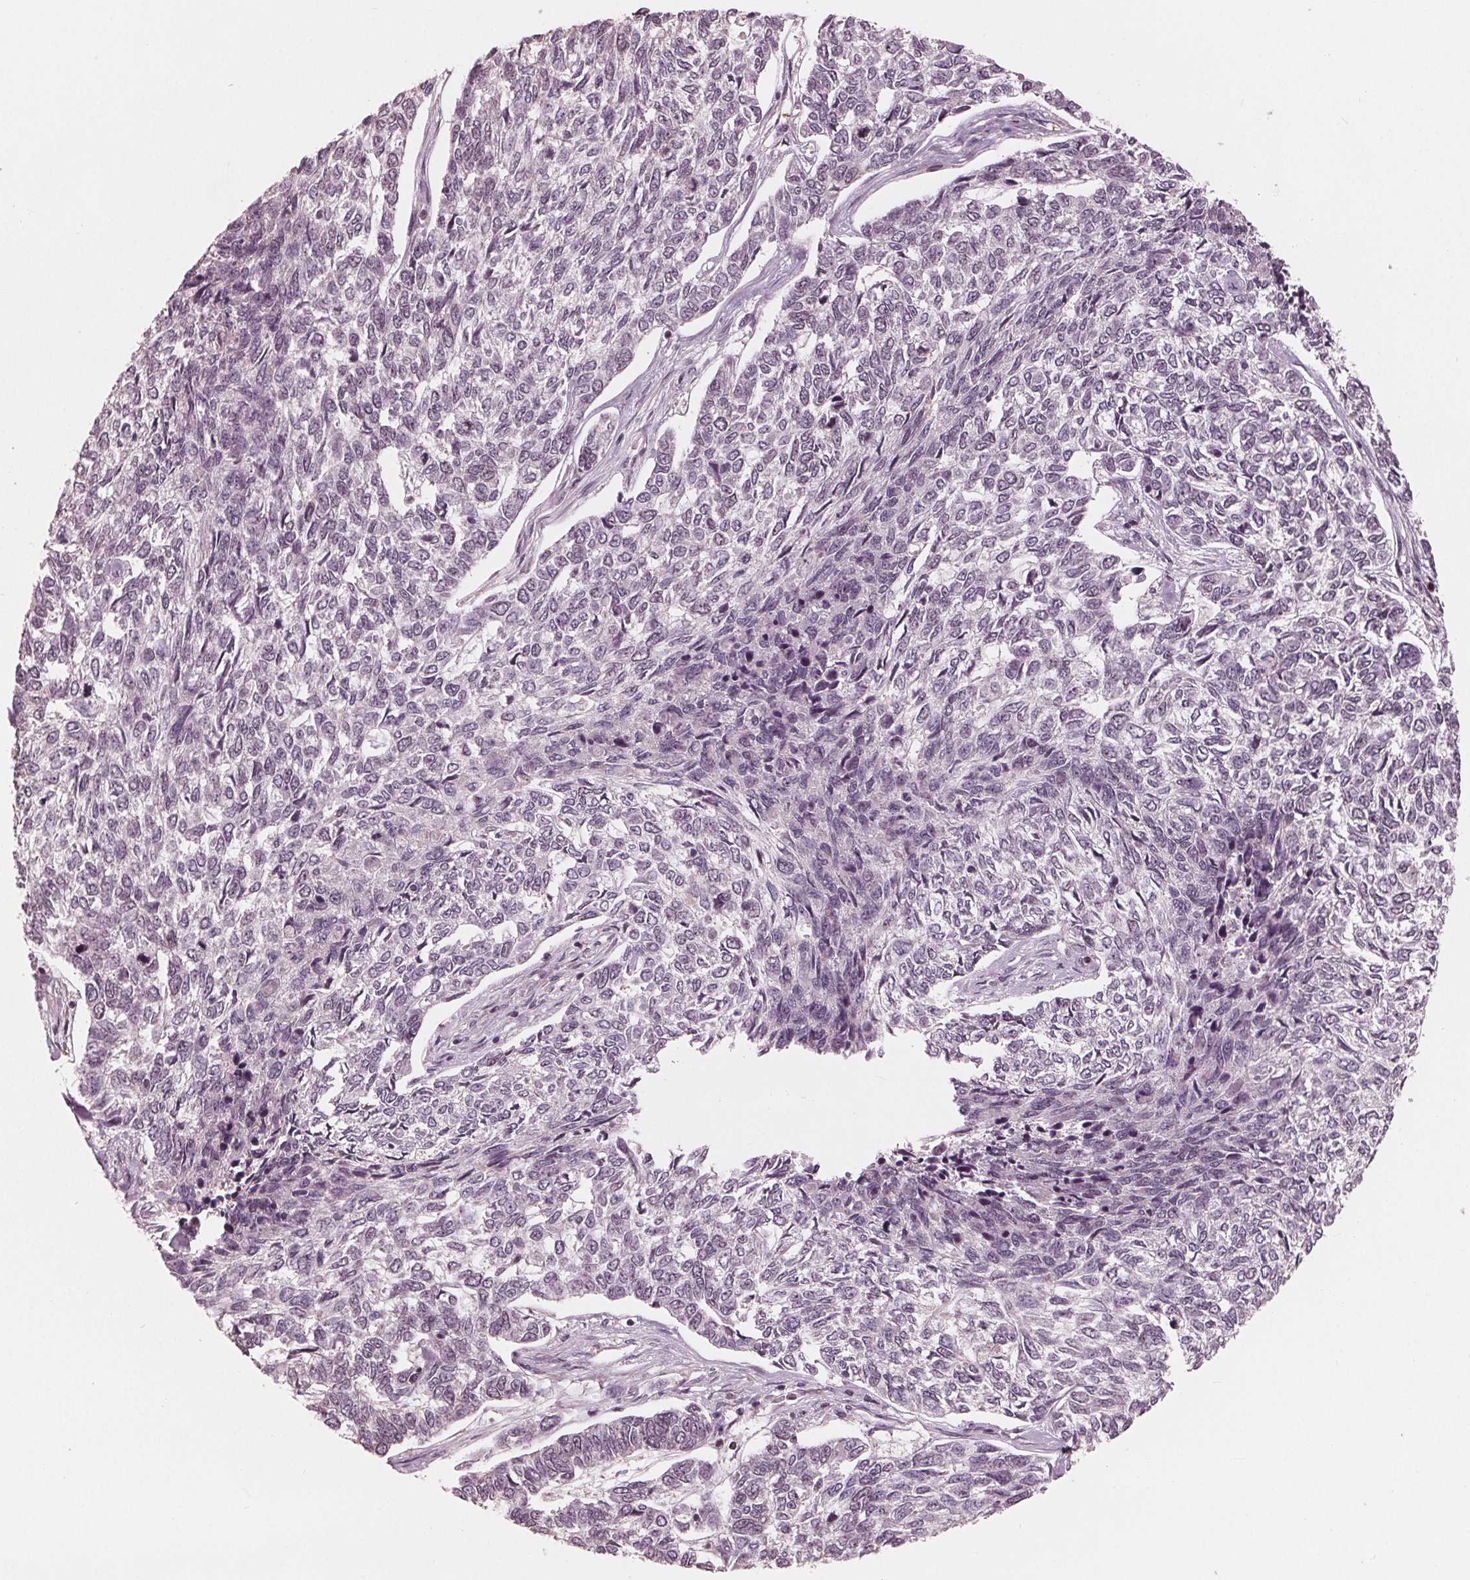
{"staining": {"intensity": "negative", "quantity": "none", "location": "none"}, "tissue": "skin cancer", "cell_type": "Tumor cells", "image_type": "cancer", "snomed": [{"axis": "morphology", "description": "Basal cell carcinoma"}, {"axis": "topography", "description": "Skin"}], "caption": "The immunohistochemistry (IHC) micrograph has no significant expression in tumor cells of basal cell carcinoma (skin) tissue. (Immunohistochemistry (ihc), brightfield microscopy, high magnification).", "gene": "HIRIP3", "patient": {"sex": "female", "age": 65}}